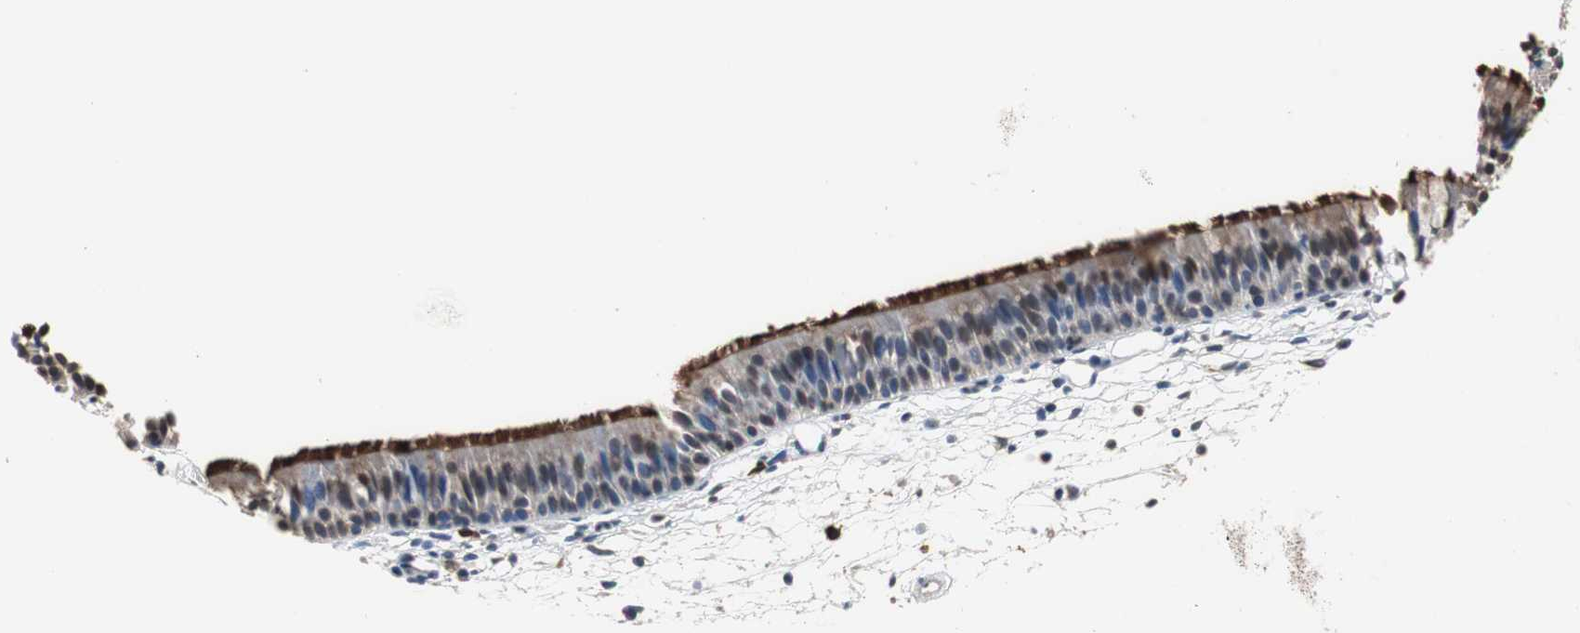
{"staining": {"intensity": "moderate", "quantity": "25%-75%", "location": "cytoplasmic/membranous"}, "tissue": "nasopharynx", "cell_type": "Respiratory epithelial cells", "image_type": "normal", "snomed": [{"axis": "morphology", "description": "Normal tissue, NOS"}, {"axis": "topography", "description": "Nasopharynx"}], "caption": "Immunohistochemical staining of benign human nasopharynx demonstrates medium levels of moderate cytoplasmic/membranous expression in approximately 25%-75% of respiratory epithelial cells.", "gene": "ANXA4", "patient": {"sex": "female", "age": 54}}